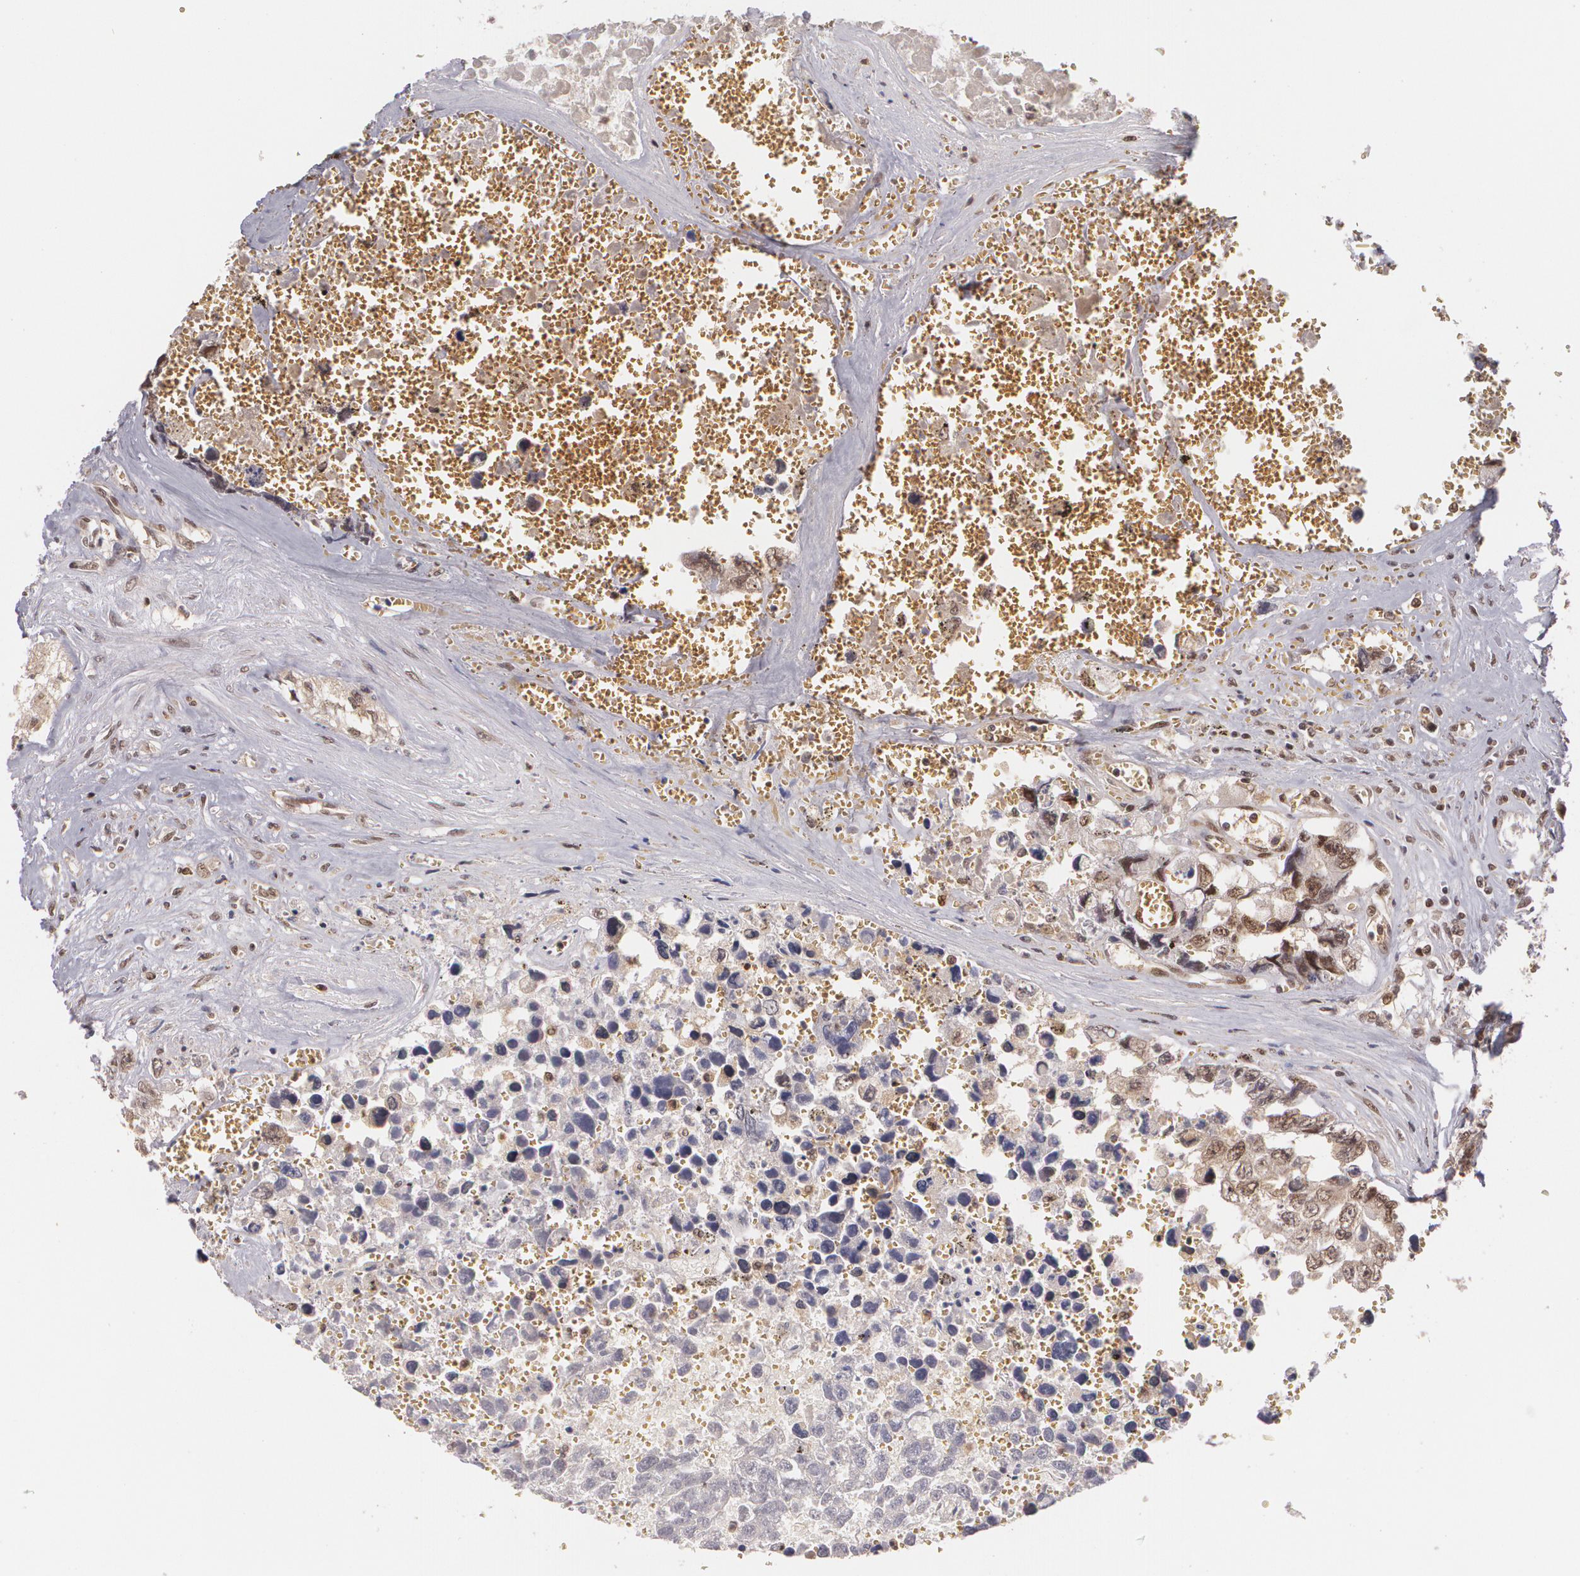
{"staining": {"intensity": "moderate", "quantity": "25%-75%", "location": "cytoplasmic/membranous,nuclear"}, "tissue": "testis cancer", "cell_type": "Tumor cells", "image_type": "cancer", "snomed": [{"axis": "morphology", "description": "Carcinoma, Embryonal, NOS"}, {"axis": "topography", "description": "Testis"}], "caption": "Tumor cells exhibit medium levels of moderate cytoplasmic/membranous and nuclear staining in about 25%-75% of cells in testis cancer (embryonal carcinoma).", "gene": "CUL2", "patient": {"sex": "male", "age": 31}}